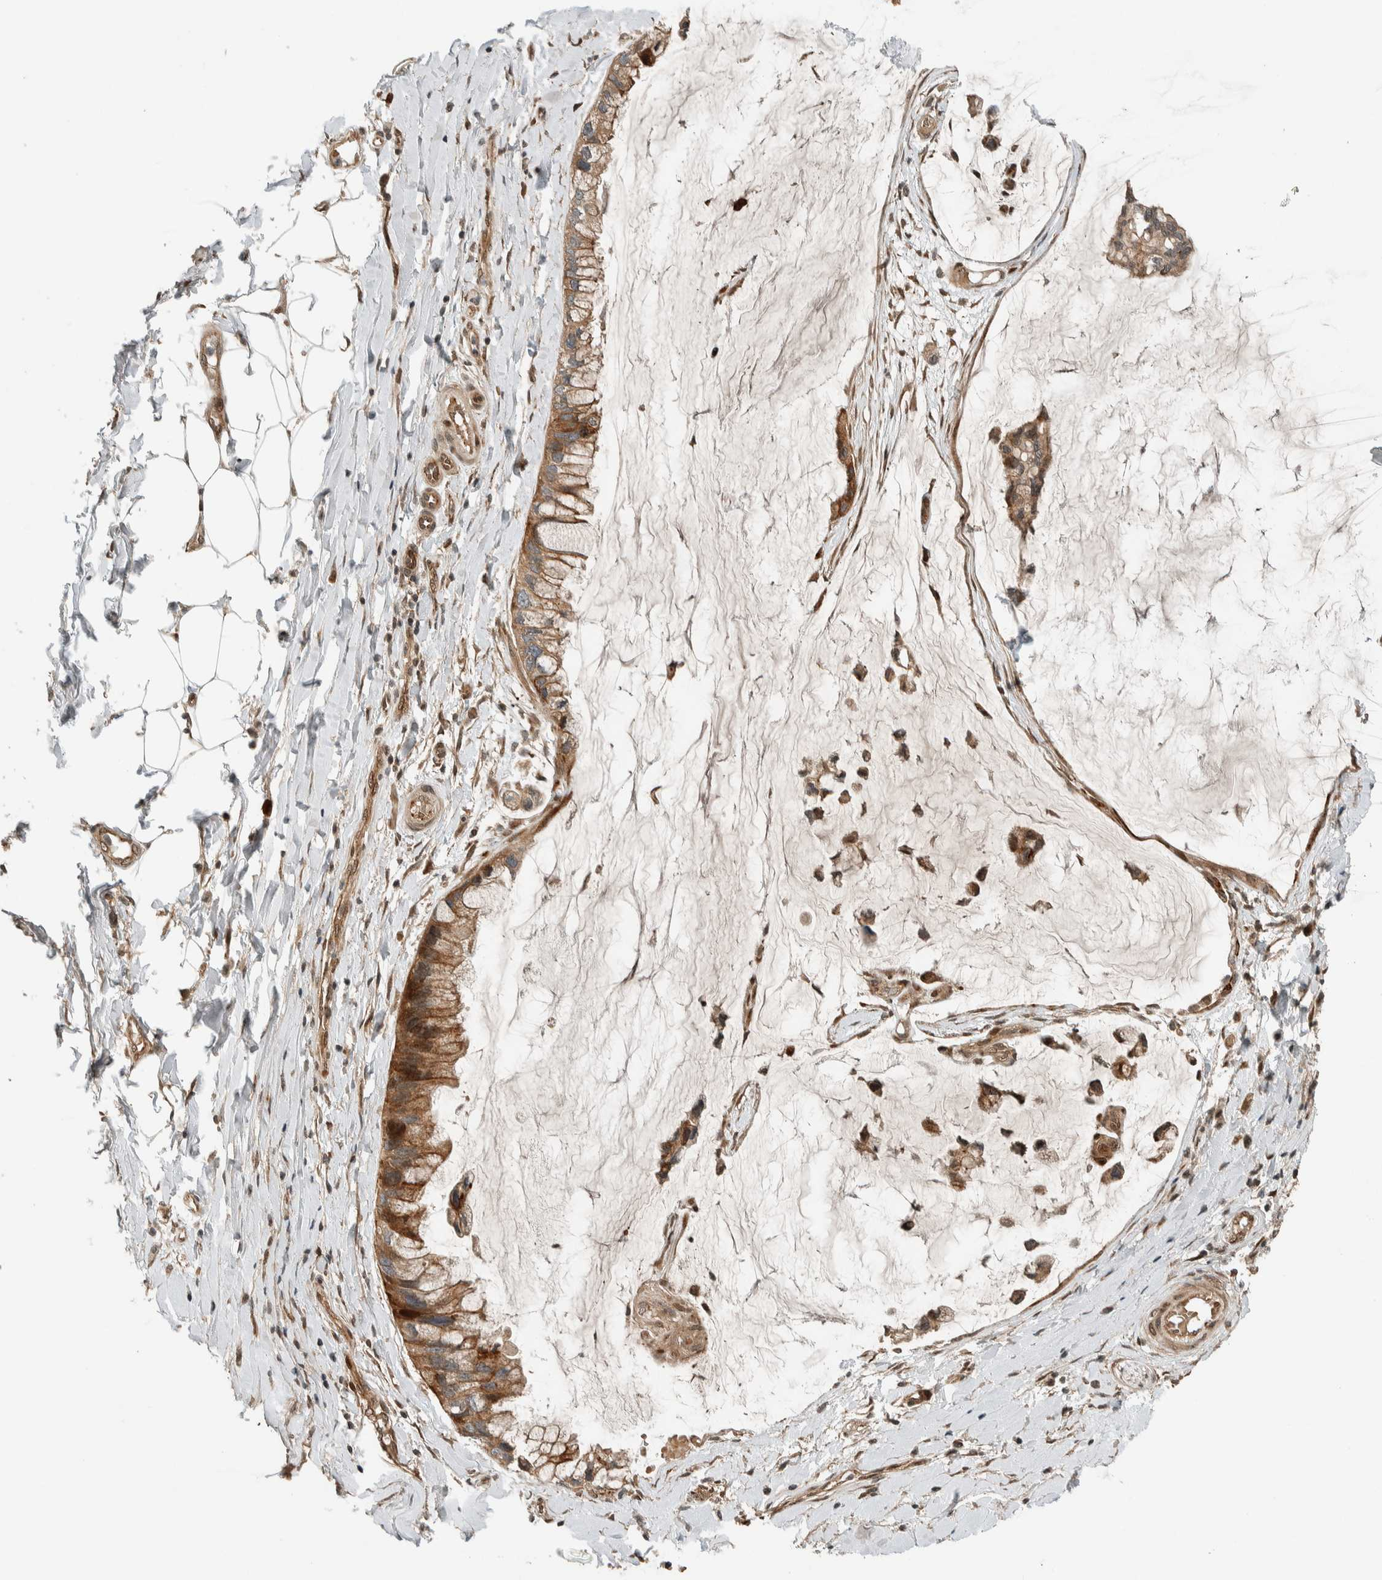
{"staining": {"intensity": "moderate", "quantity": ">75%", "location": "cytoplasmic/membranous"}, "tissue": "ovarian cancer", "cell_type": "Tumor cells", "image_type": "cancer", "snomed": [{"axis": "morphology", "description": "Cystadenocarcinoma, mucinous, NOS"}, {"axis": "topography", "description": "Ovary"}], "caption": "The micrograph demonstrates staining of ovarian cancer, revealing moderate cytoplasmic/membranous protein expression (brown color) within tumor cells.", "gene": "STXBP4", "patient": {"sex": "female", "age": 39}}